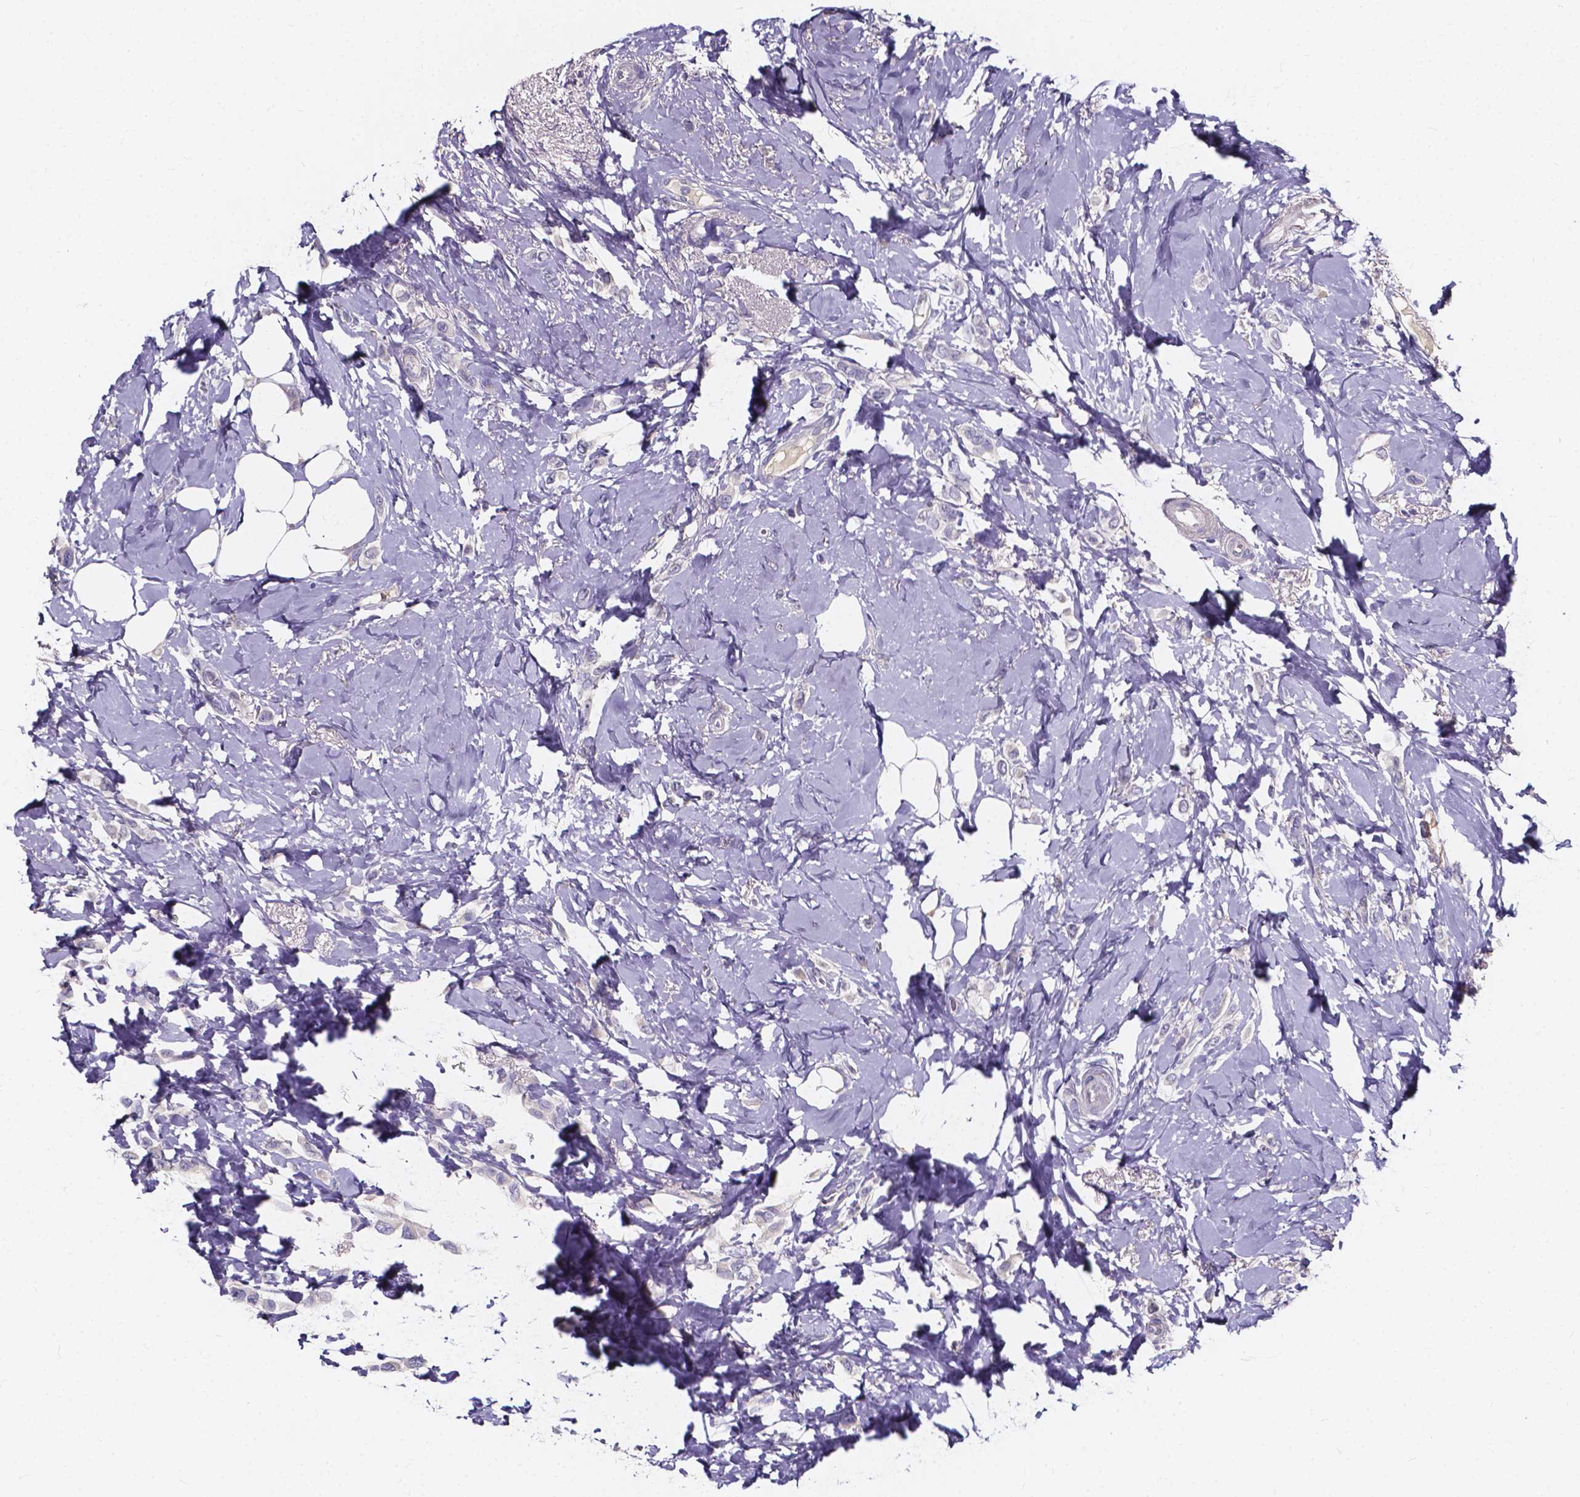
{"staining": {"intensity": "negative", "quantity": "none", "location": "none"}, "tissue": "breast cancer", "cell_type": "Tumor cells", "image_type": "cancer", "snomed": [{"axis": "morphology", "description": "Lobular carcinoma"}, {"axis": "topography", "description": "Breast"}], "caption": "Immunohistochemistry (IHC) photomicrograph of breast lobular carcinoma stained for a protein (brown), which shows no staining in tumor cells.", "gene": "SPOCD1", "patient": {"sex": "female", "age": 66}}